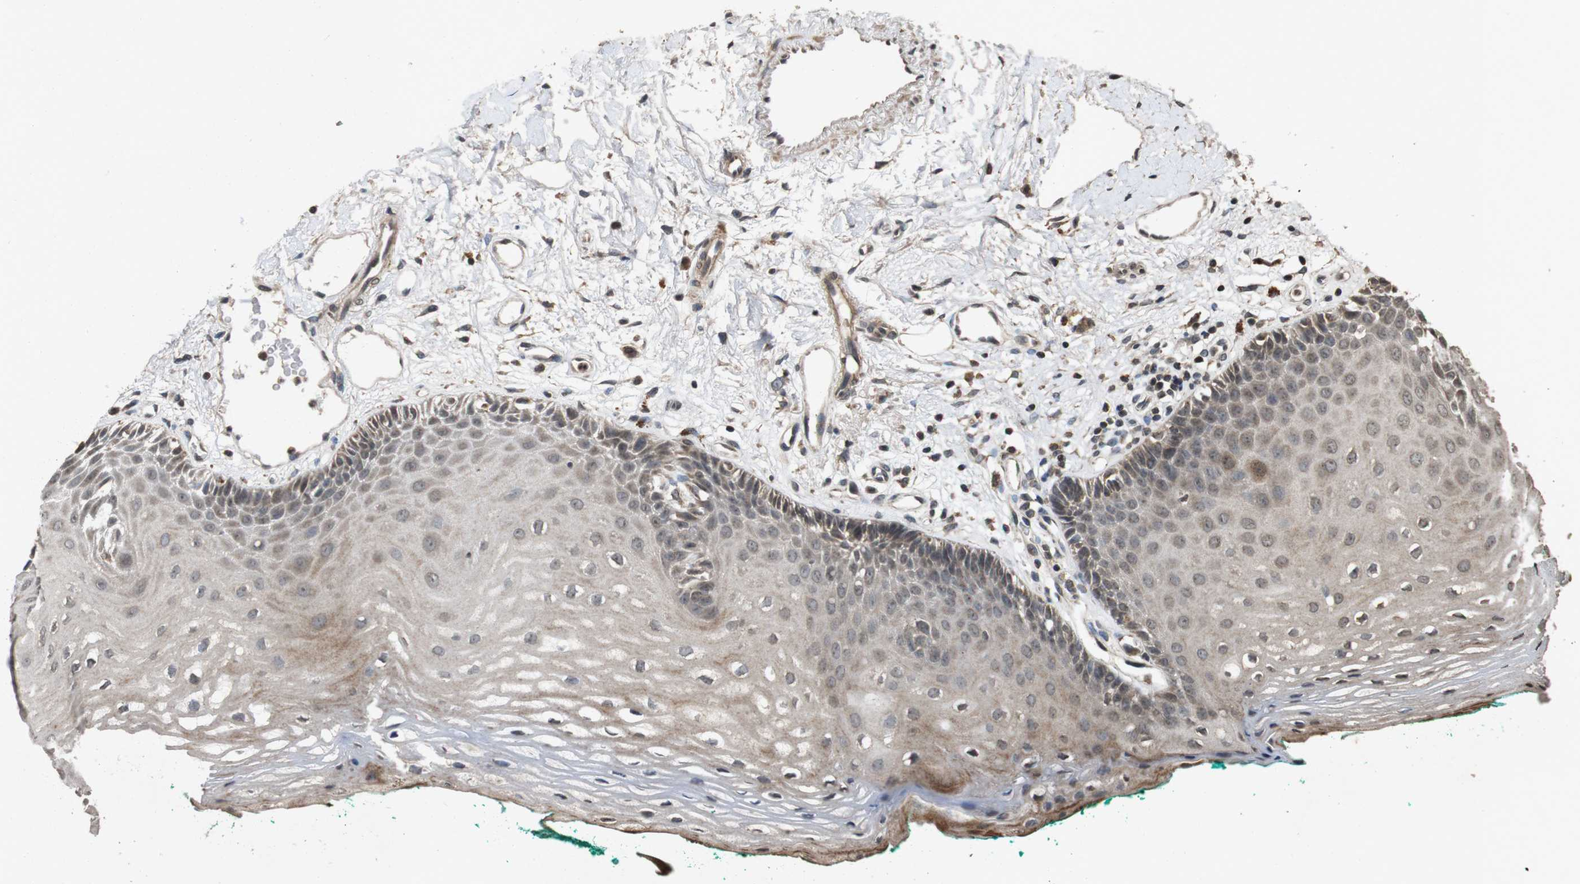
{"staining": {"intensity": "moderate", "quantity": "25%-75%", "location": "cytoplasmic/membranous"}, "tissue": "oral mucosa", "cell_type": "Squamous epithelial cells", "image_type": "normal", "snomed": [{"axis": "morphology", "description": "Normal tissue, NOS"}, {"axis": "topography", "description": "Skeletal muscle"}, {"axis": "topography", "description": "Oral tissue"}, {"axis": "topography", "description": "Peripheral nerve tissue"}], "caption": "A histopathology image showing moderate cytoplasmic/membranous staining in approximately 25%-75% of squamous epithelial cells in benign oral mucosa, as visualized by brown immunohistochemical staining.", "gene": "SORL1", "patient": {"sex": "female", "age": 84}}